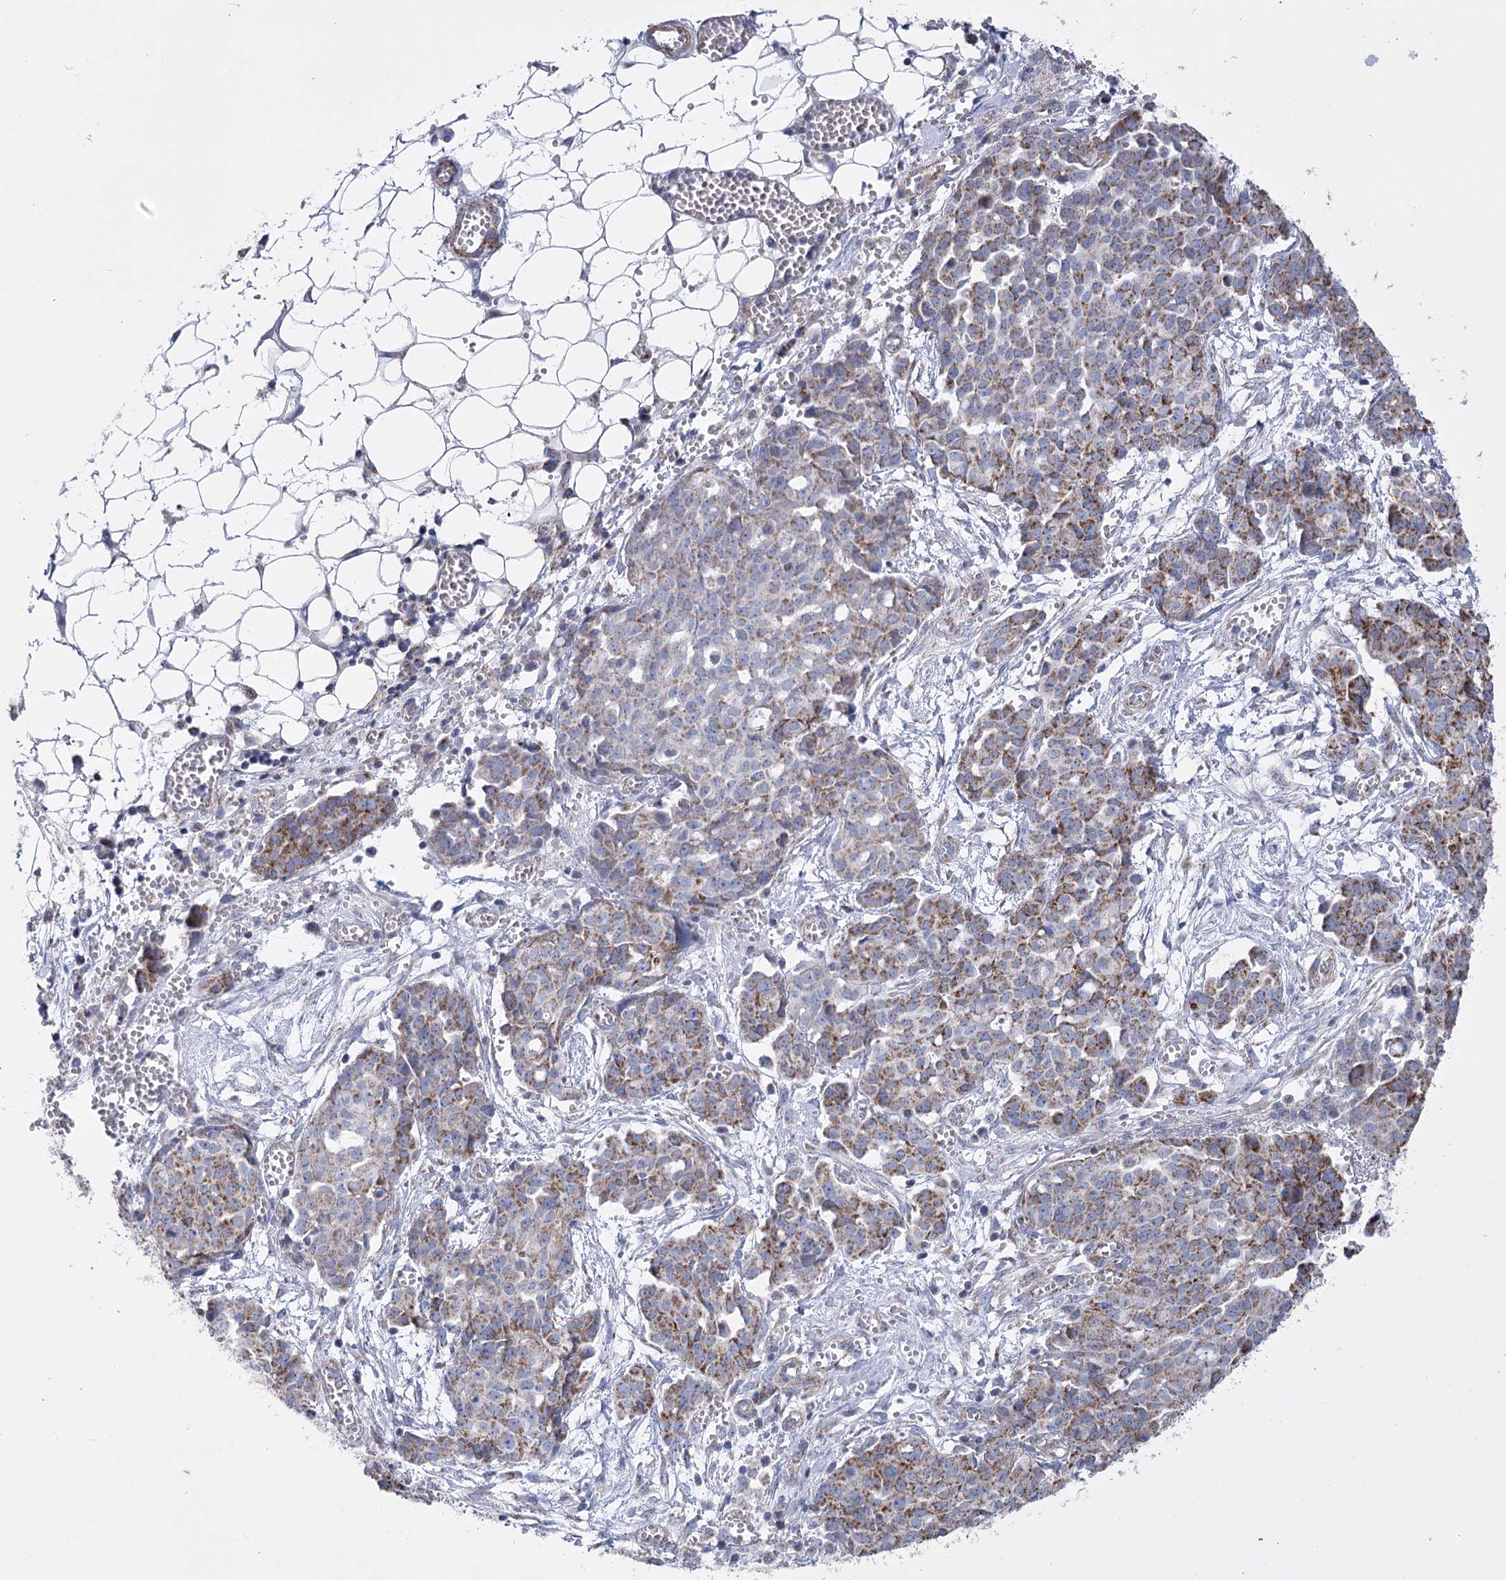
{"staining": {"intensity": "moderate", "quantity": "25%-75%", "location": "cytoplasmic/membranous"}, "tissue": "ovarian cancer", "cell_type": "Tumor cells", "image_type": "cancer", "snomed": [{"axis": "morphology", "description": "Cystadenocarcinoma, serous, NOS"}, {"axis": "topography", "description": "Soft tissue"}, {"axis": "topography", "description": "Ovary"}], "caption": "Ovarian serous cystadenocarcinoma stained for a protein (brown) exhibits moderate cytoplasmic/membranous positive staining in about 25%-75% of tumor cells.", "gene": "PDHB", "patient": {"sex": "female", "age": 57}}